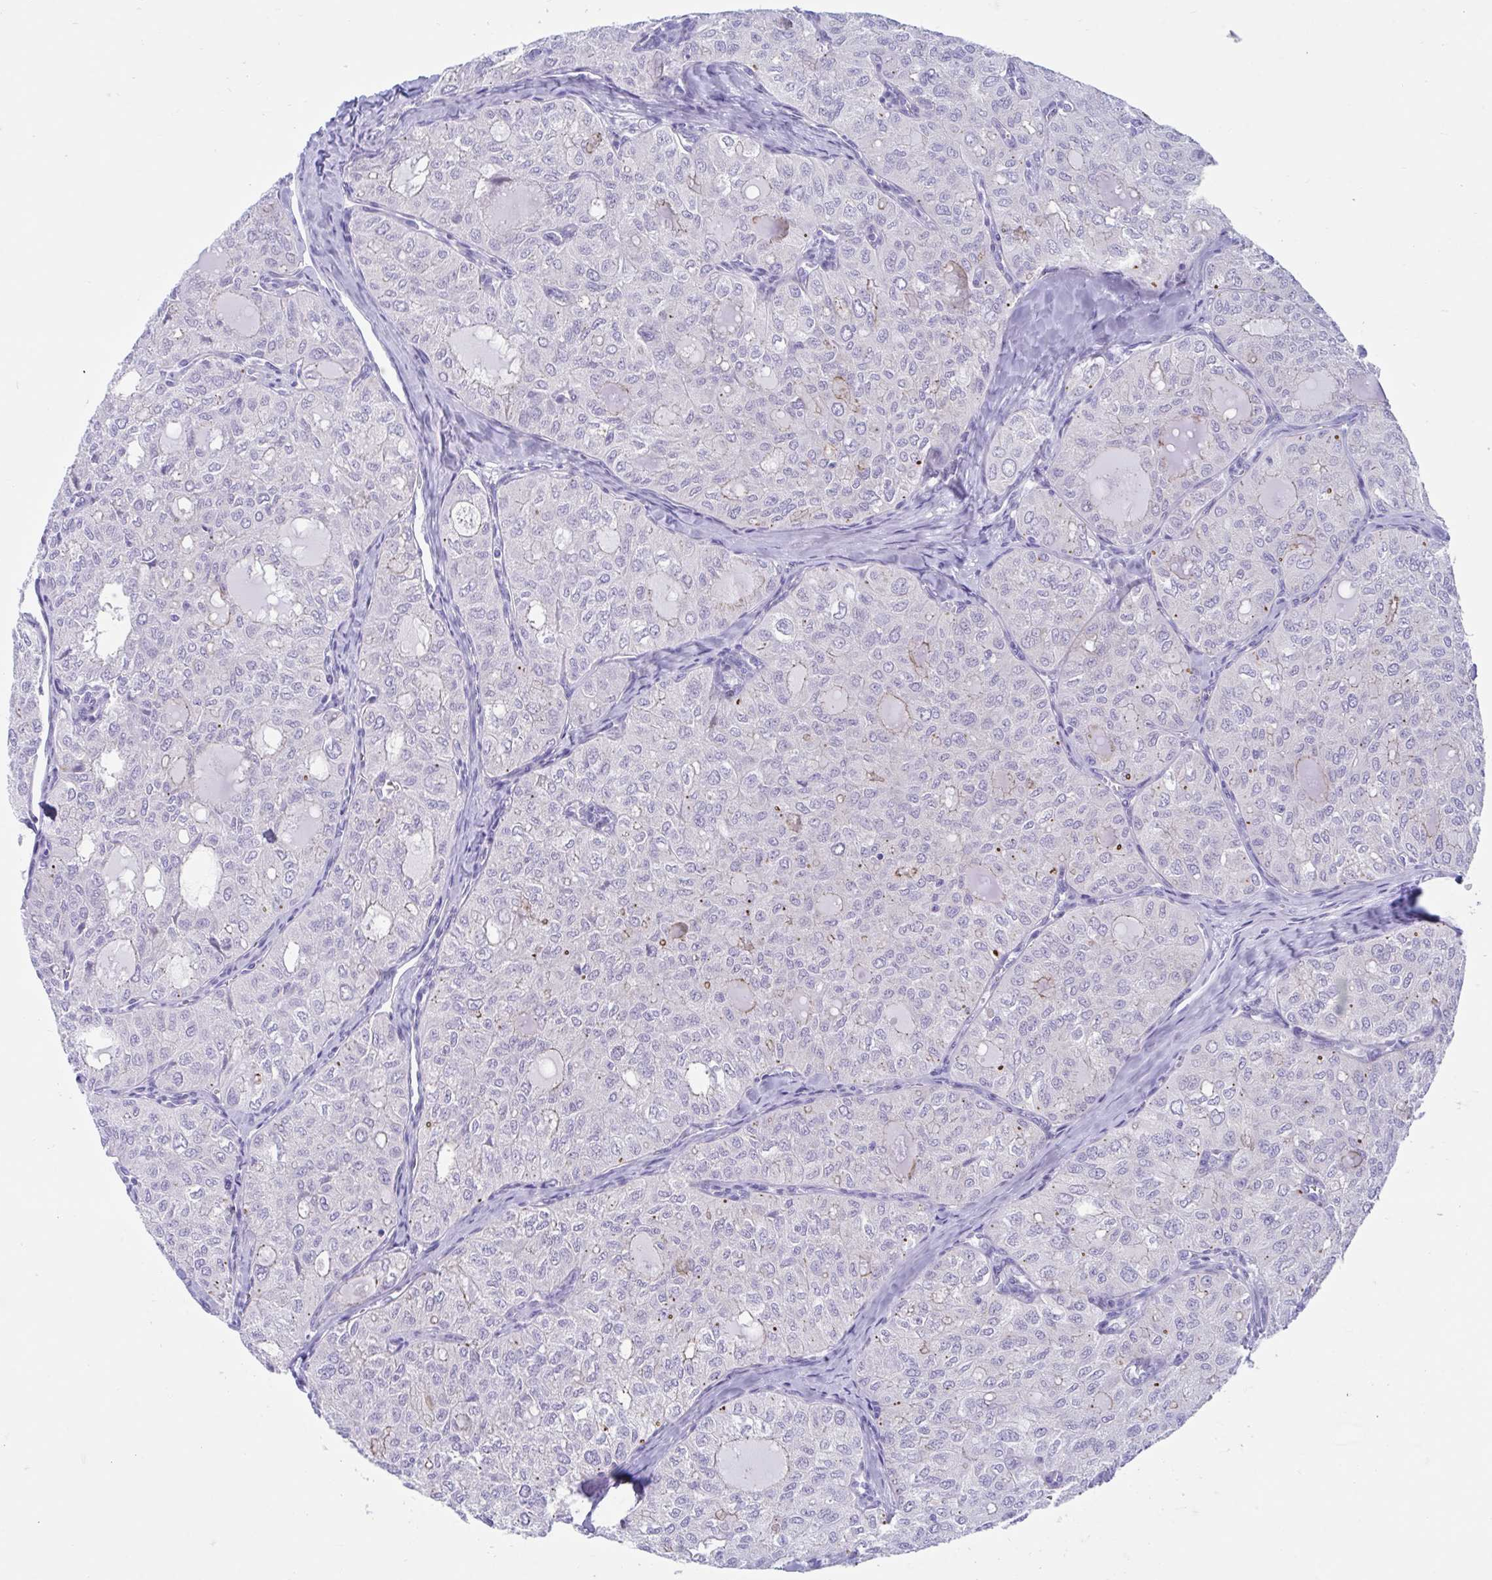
{"staining": {"intensity": "negative", "quantity": "none", "location": "none"}, "tissue": "thyroid cancer", "cell_type": "Tumor cells", "image_type": "cancer", "snomed": [{"axis": "morphology", "description": "Follicular adenoma carcinoma, NOS"}, {"axis": "topography", "description": "Thyroid gland"}], "caption": "This is an immunohistochemistry (IHC) image of thyroid cancer. There is no positivity in tumor cells.", "gene": "TTC30B", "patient": {"sex": "male", "age": 75}}